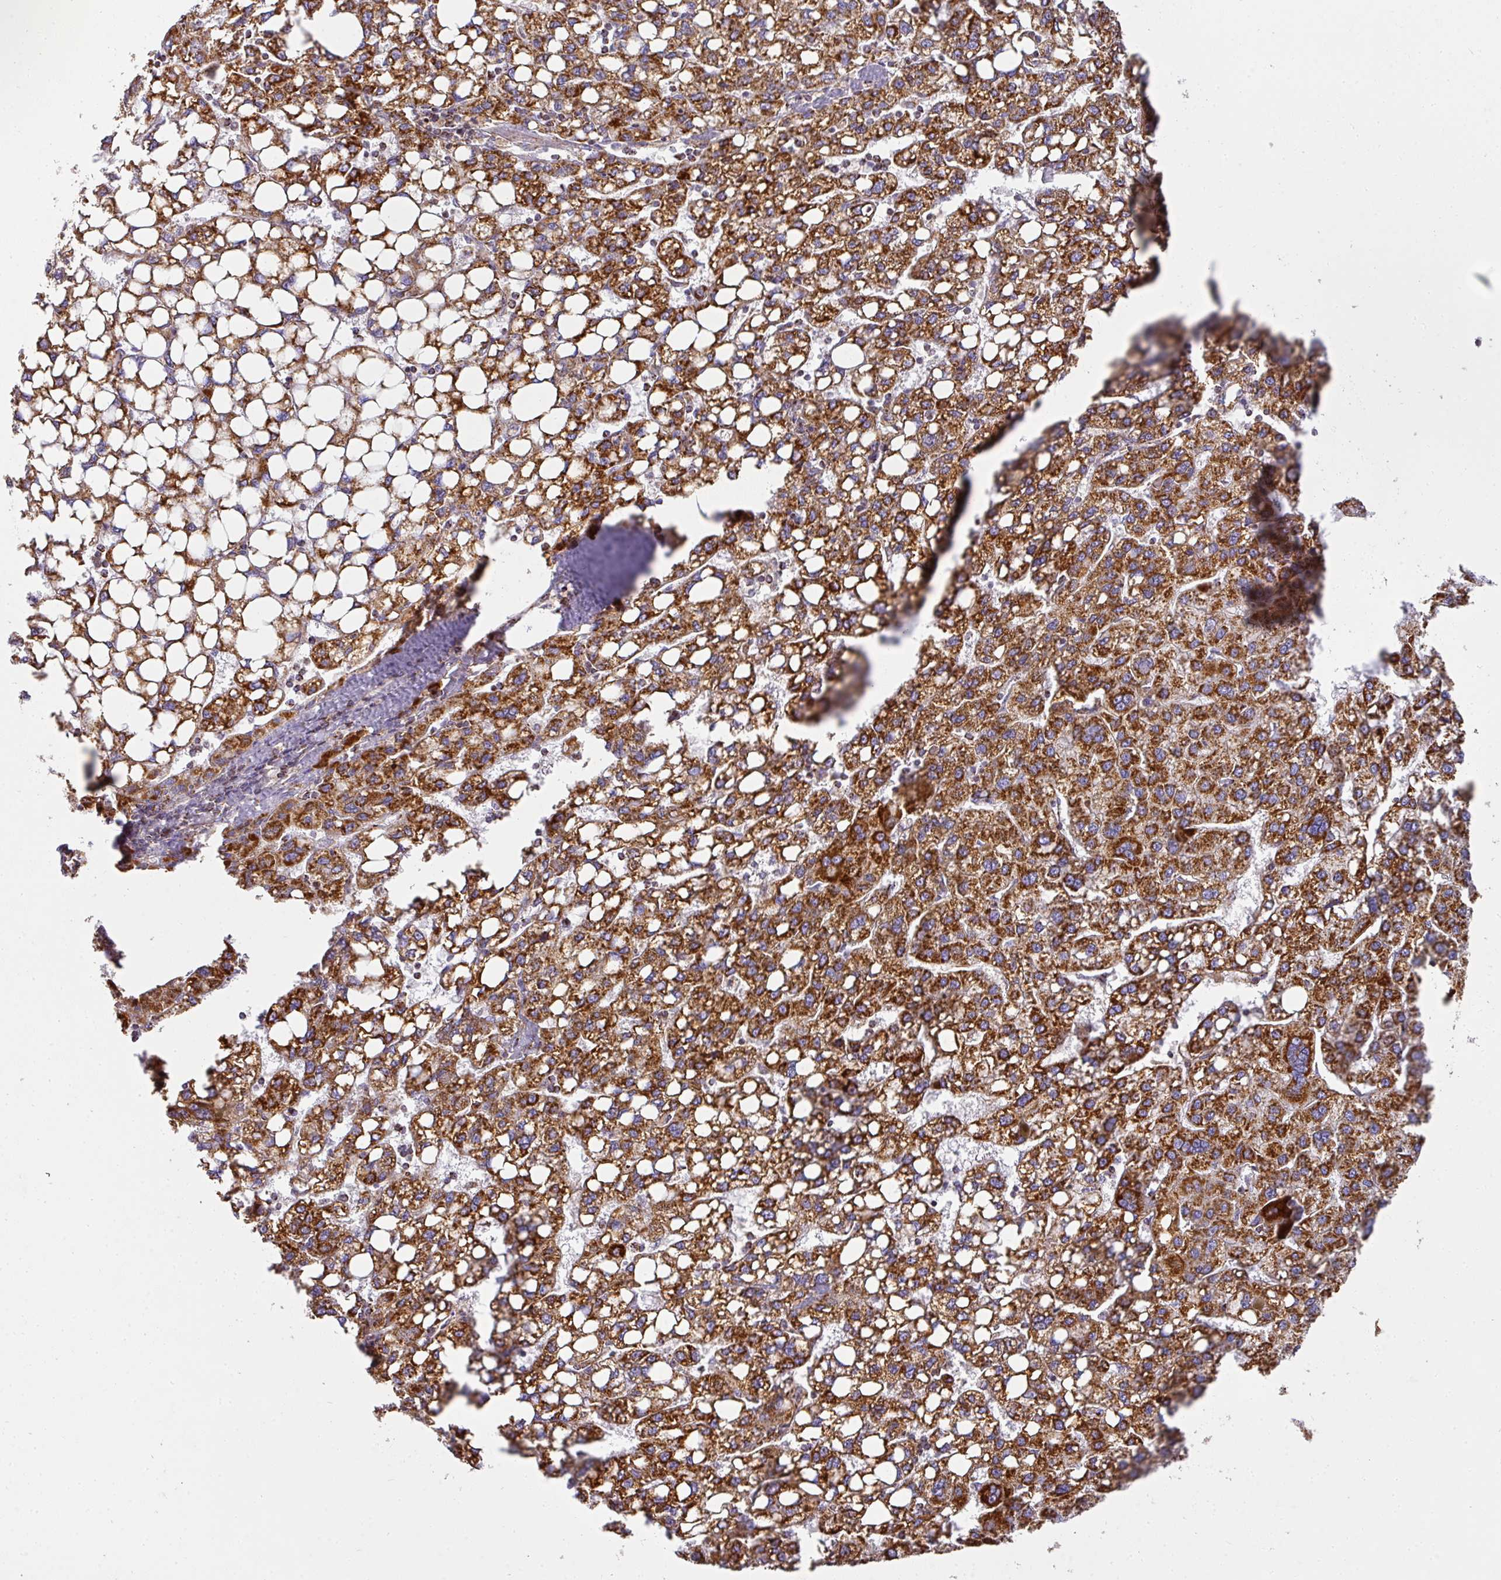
{"staining": {"intensity": "strong", "quantity": ">75%", "location": "cytoplasmic/membranous"}, "tissue": "liver cancer", "cell_type": "Tumor cells", "image_type": "cancer", "snomed": [{"axis": "morphology", "description": "Carcinoma, Hepatocellular, NOS"}, {"axis": "topography", "description": "Liver"}], "caption": "Immunohistochemical staining of human liver cancer shows strong cytoplasmic/membranous protein expression in approximately >75% of tumor cells. The staining was performed using DAB (3,3'-diaminobenzidine), with brown indicating positive protein expression. Nuclei are stained blue with hematoxylin.", "gene": "UQCRFS1", "patient": {"sex": "female", "age": 82}}